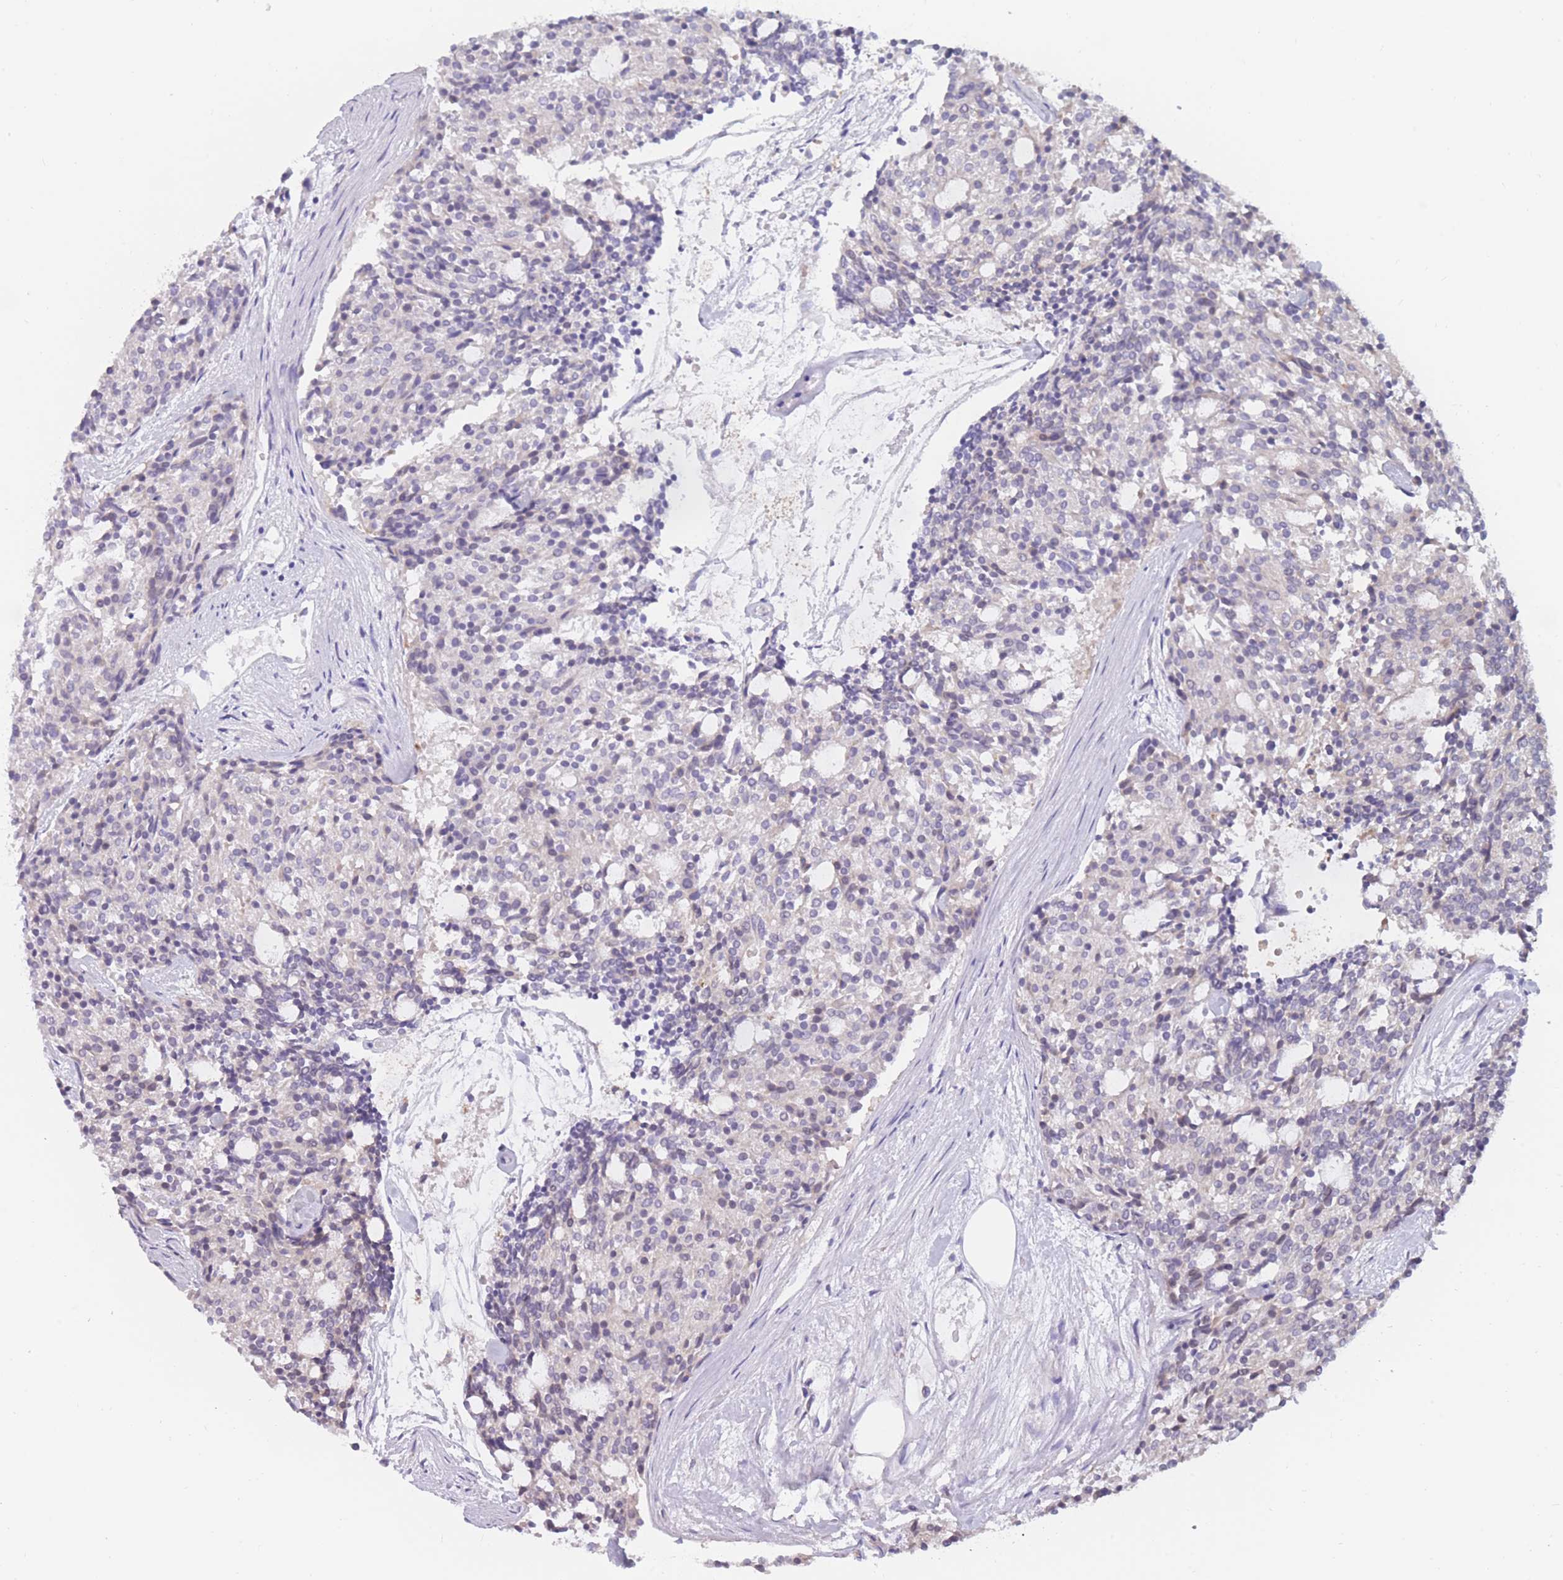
{"staining": {"intensity": "negative", "quantity": "none", "location": "none"}, "tissue": "carcinoid", "cell_type": "Tumor cells", "image_type": "cancer", "snomed": [{"axis": "morphology", "description": "Carcinoid, malignant, NOS"}, {"axis": "topography", "description": "Pancreas"}], "caption": "This is a photomicrograph of IHC staining of carcinoid, which shows no expression in tumor cells. (Stains: DAB (3,3'-diaminobenzidine) immunohistochemistry (IHC) with hematoxylin counter stain, Microscopy: brightfield microscopy at high magnification).", "gene": "COL27A1", "patient": {"sex": "female", "age": 54}}